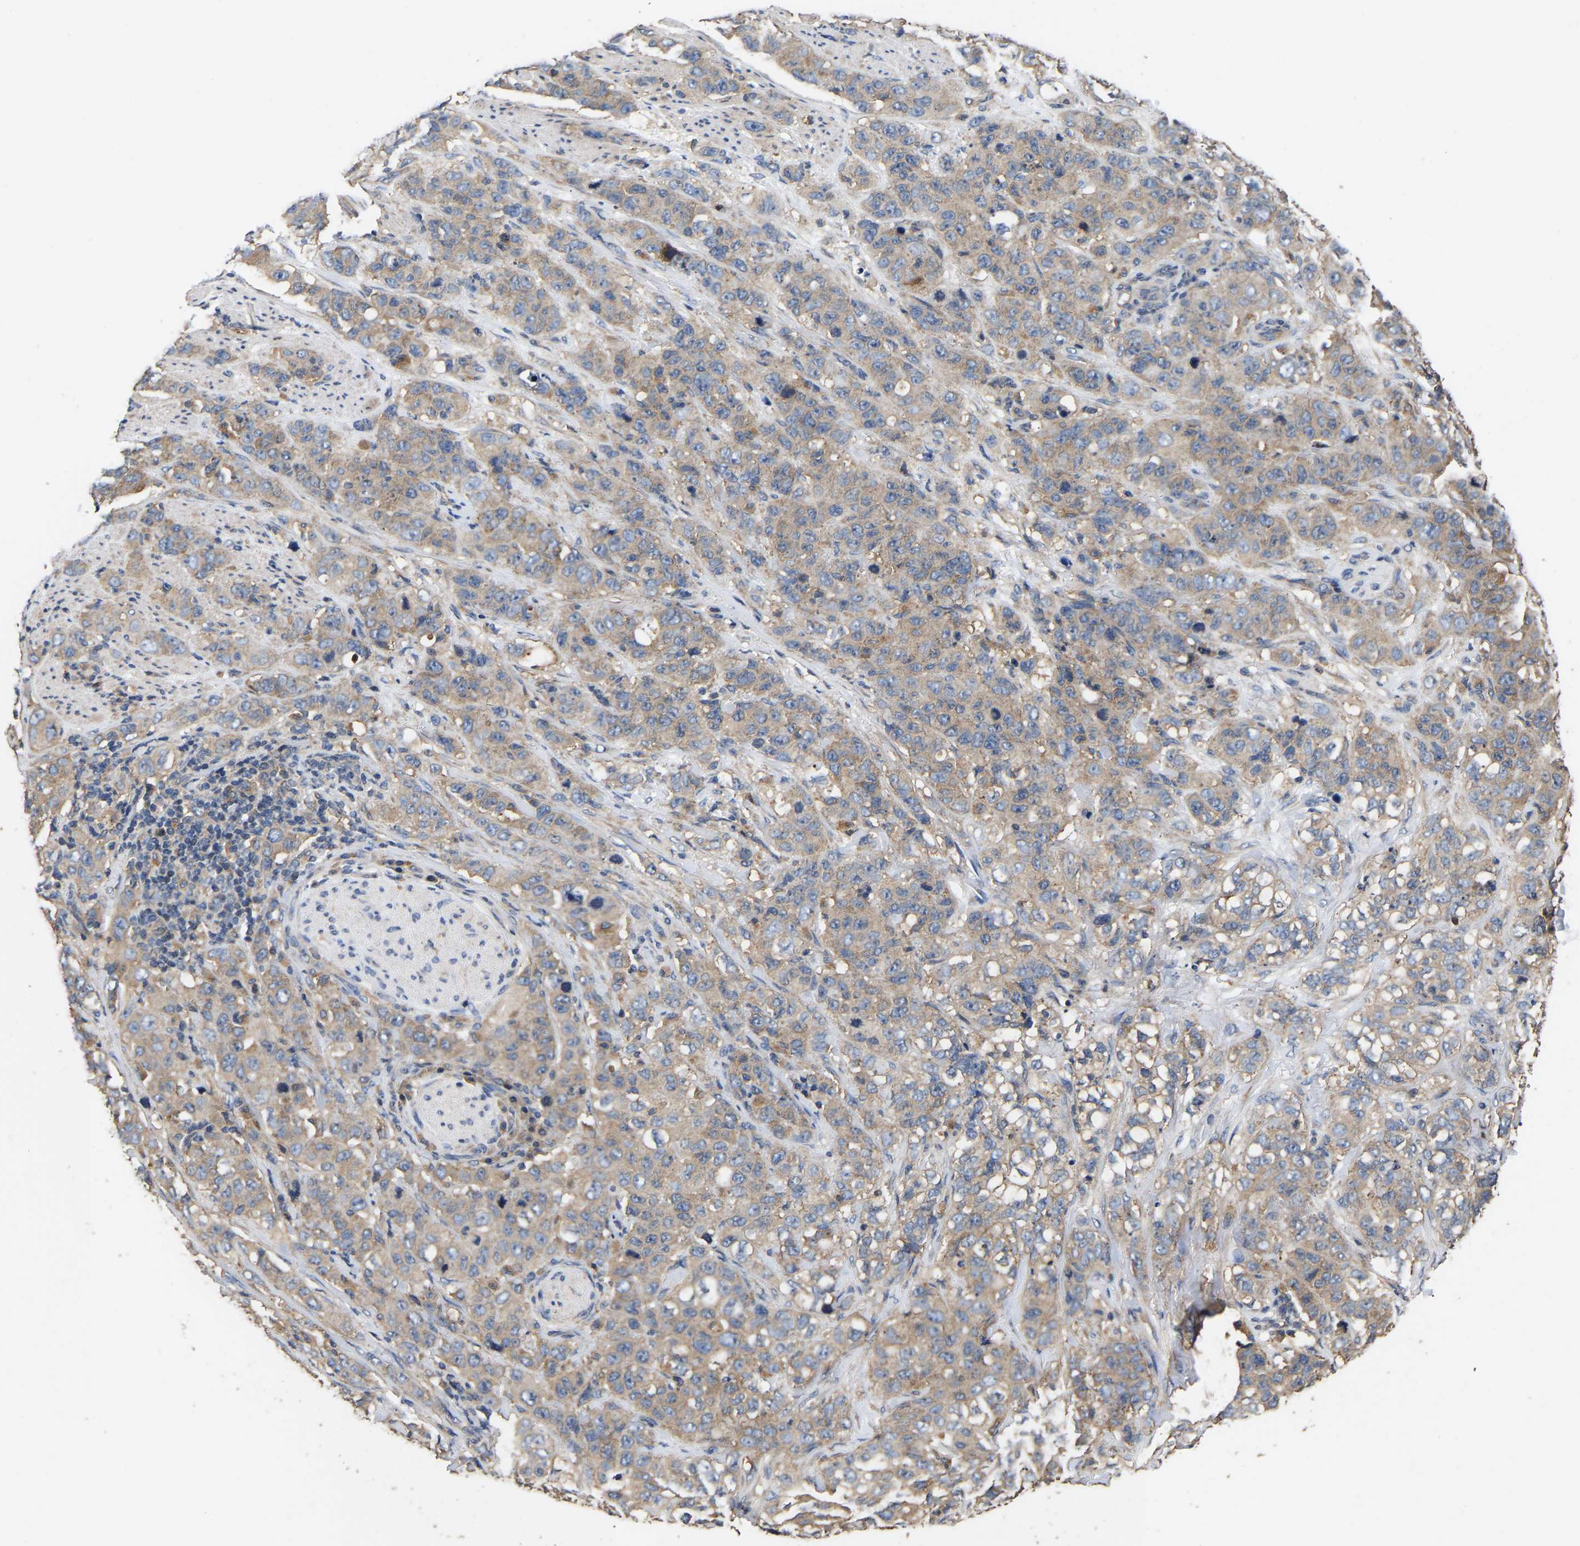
{"staining": {"intensity": "weak", "quantity": "25%-75%", "location": "cytoplasmic/membranous"}, "tissue": "stomach cancer", "cell_type": "Tumor cells", "image_type": "cancer", "snomed": [{"axis": "morphology", "description": "Adenocarcinoma, NOS"}, {"axis": "topography", "description": "Stomach"}], "caption": "Human adenocarcinoma (stomach) stained for a protein (brown) exhibits weak cytoplasmic/membranous positive positivity in about 25%-75% of tumor cells.", "gene": "AIMP2", "patient": {"sex": "male", "age": 48}}